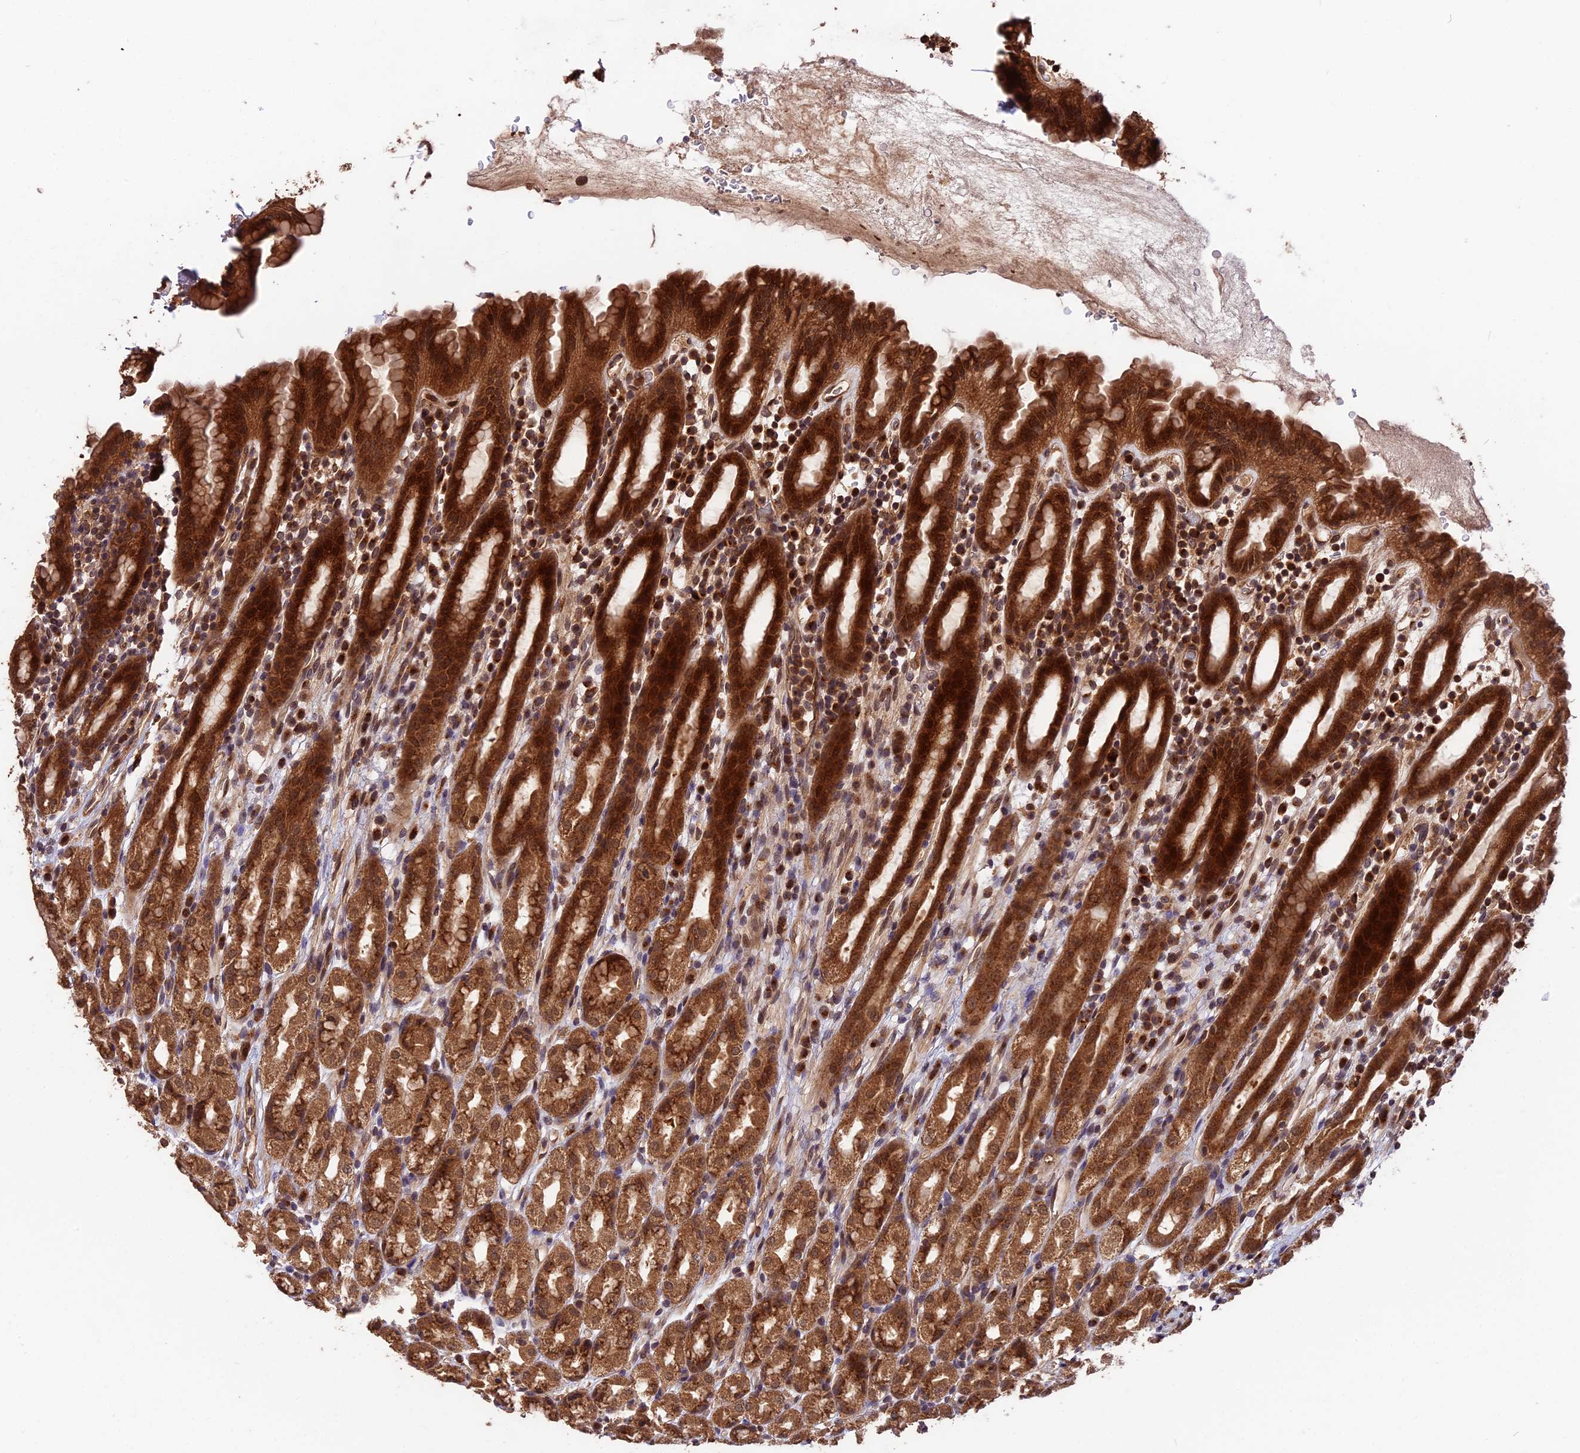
{"staining": {"intensity": "strong", "quantity": ">75%", "location": "cytoplasmic/membranous,nuclear"}, "tissue": "stomach", "cell_type": "Glandular cells", "image_type": "normal", "snomed": [{"axis": "morphology", "description": "Normal tissue, NOS"}, {"axis": "topography", "description": "Stomach, upper"}], "caption": "Immunohistochemistry (IHC) histopathology image of unremarkable stomach stained for a protein (brown), which demonstrates high levels of strong cytoplasmic/membranous,nuclear expression in approximately >75% of glandular cells.", "gene": "ESCO1", "patient": {"sex": "male", "age": 47}}